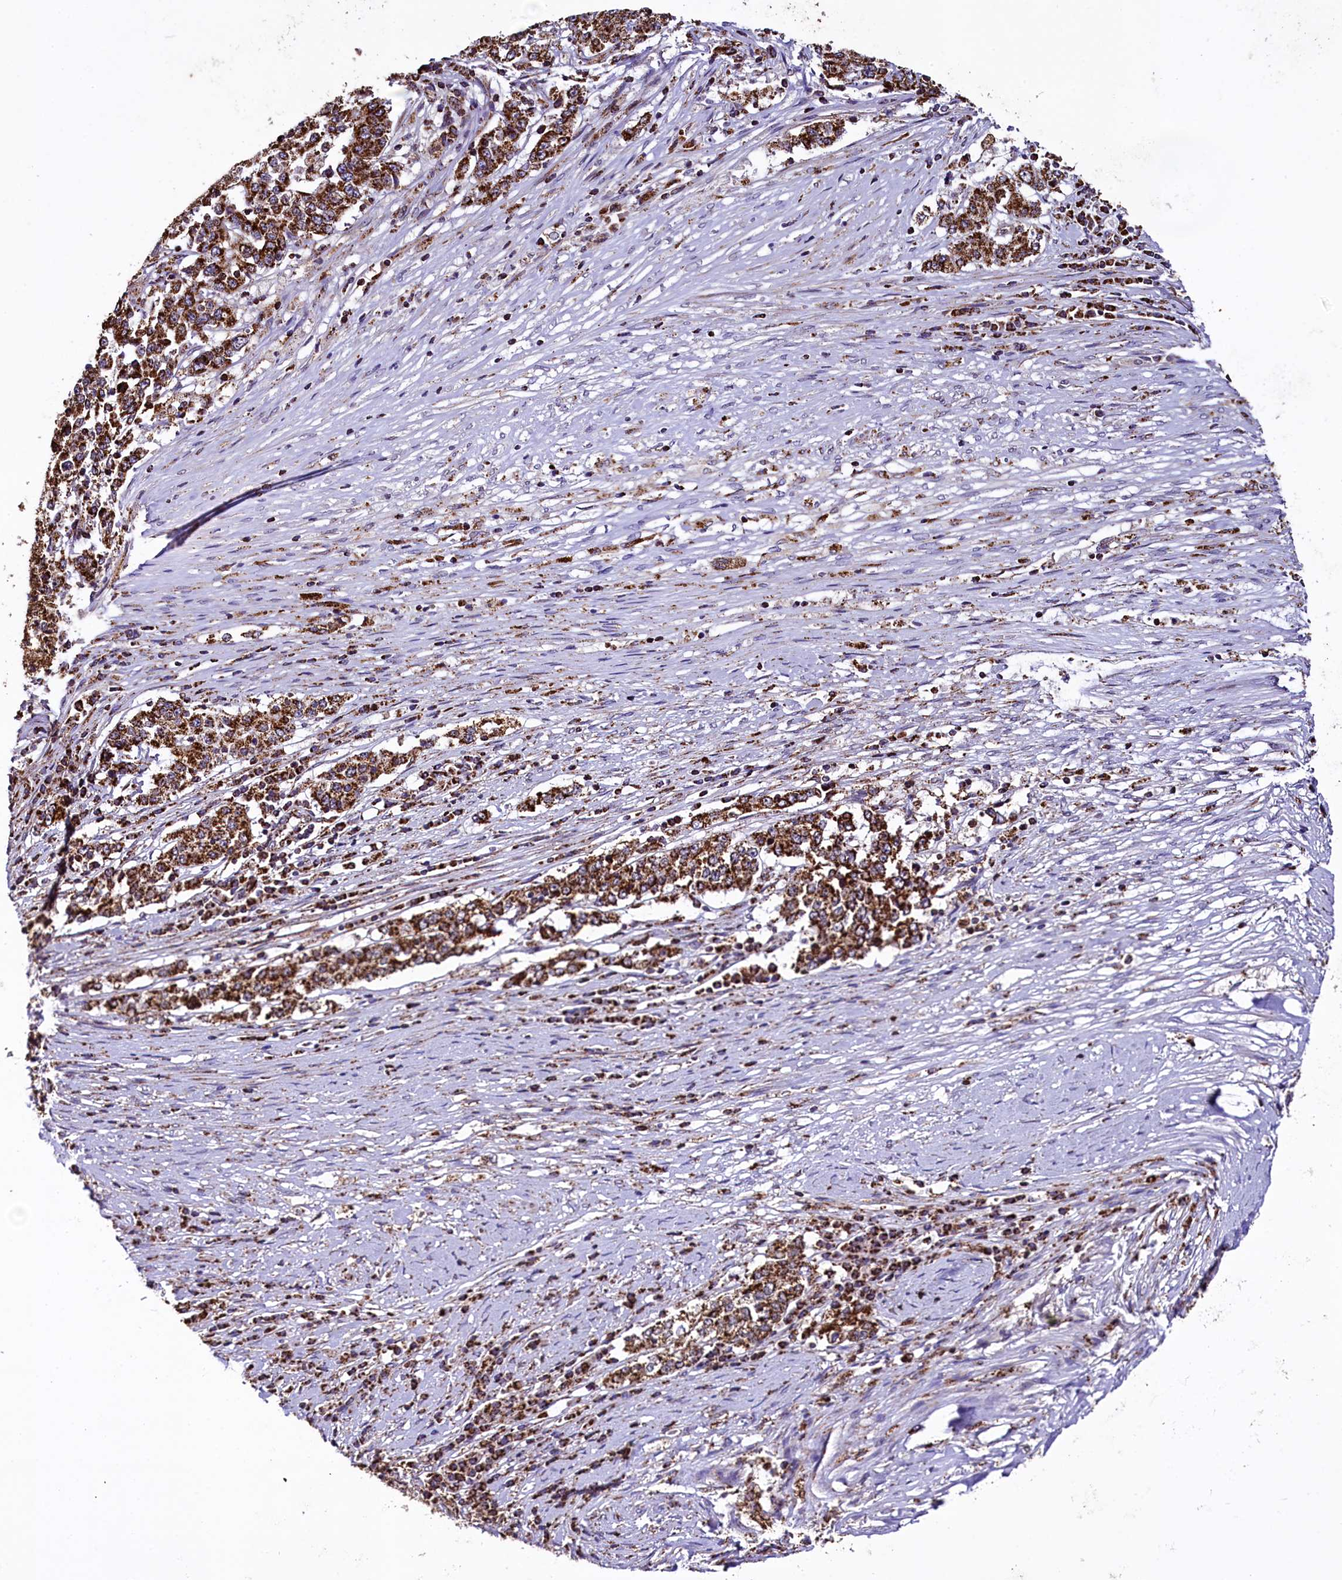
{"staining": {"intensity": "strong", "quantity": ">75%", "location": "cytoplasmic/membranous"}, "tissue": "stomach cancer", "cell_type": "Tumor cells", "image_type": "cancer", "snomed": [{"axis": "morphology", "description": "Adenocarcinoma, NOS"}, {"axis": "topography", "description": "Stomach"}], "caption": "Immunohistochemistry (IHC) image of neoplastic tissue: human stomach adenocarcinoma stained using immunohistochemistry displays high levels of strong protein expression localized specifically in the cytoplasmic/membranous of tumor cells, appearing as a cytoplasmic/membranous brown color.", "gene": "KLC2", "patient": {"sex": "male", "age": 59}}